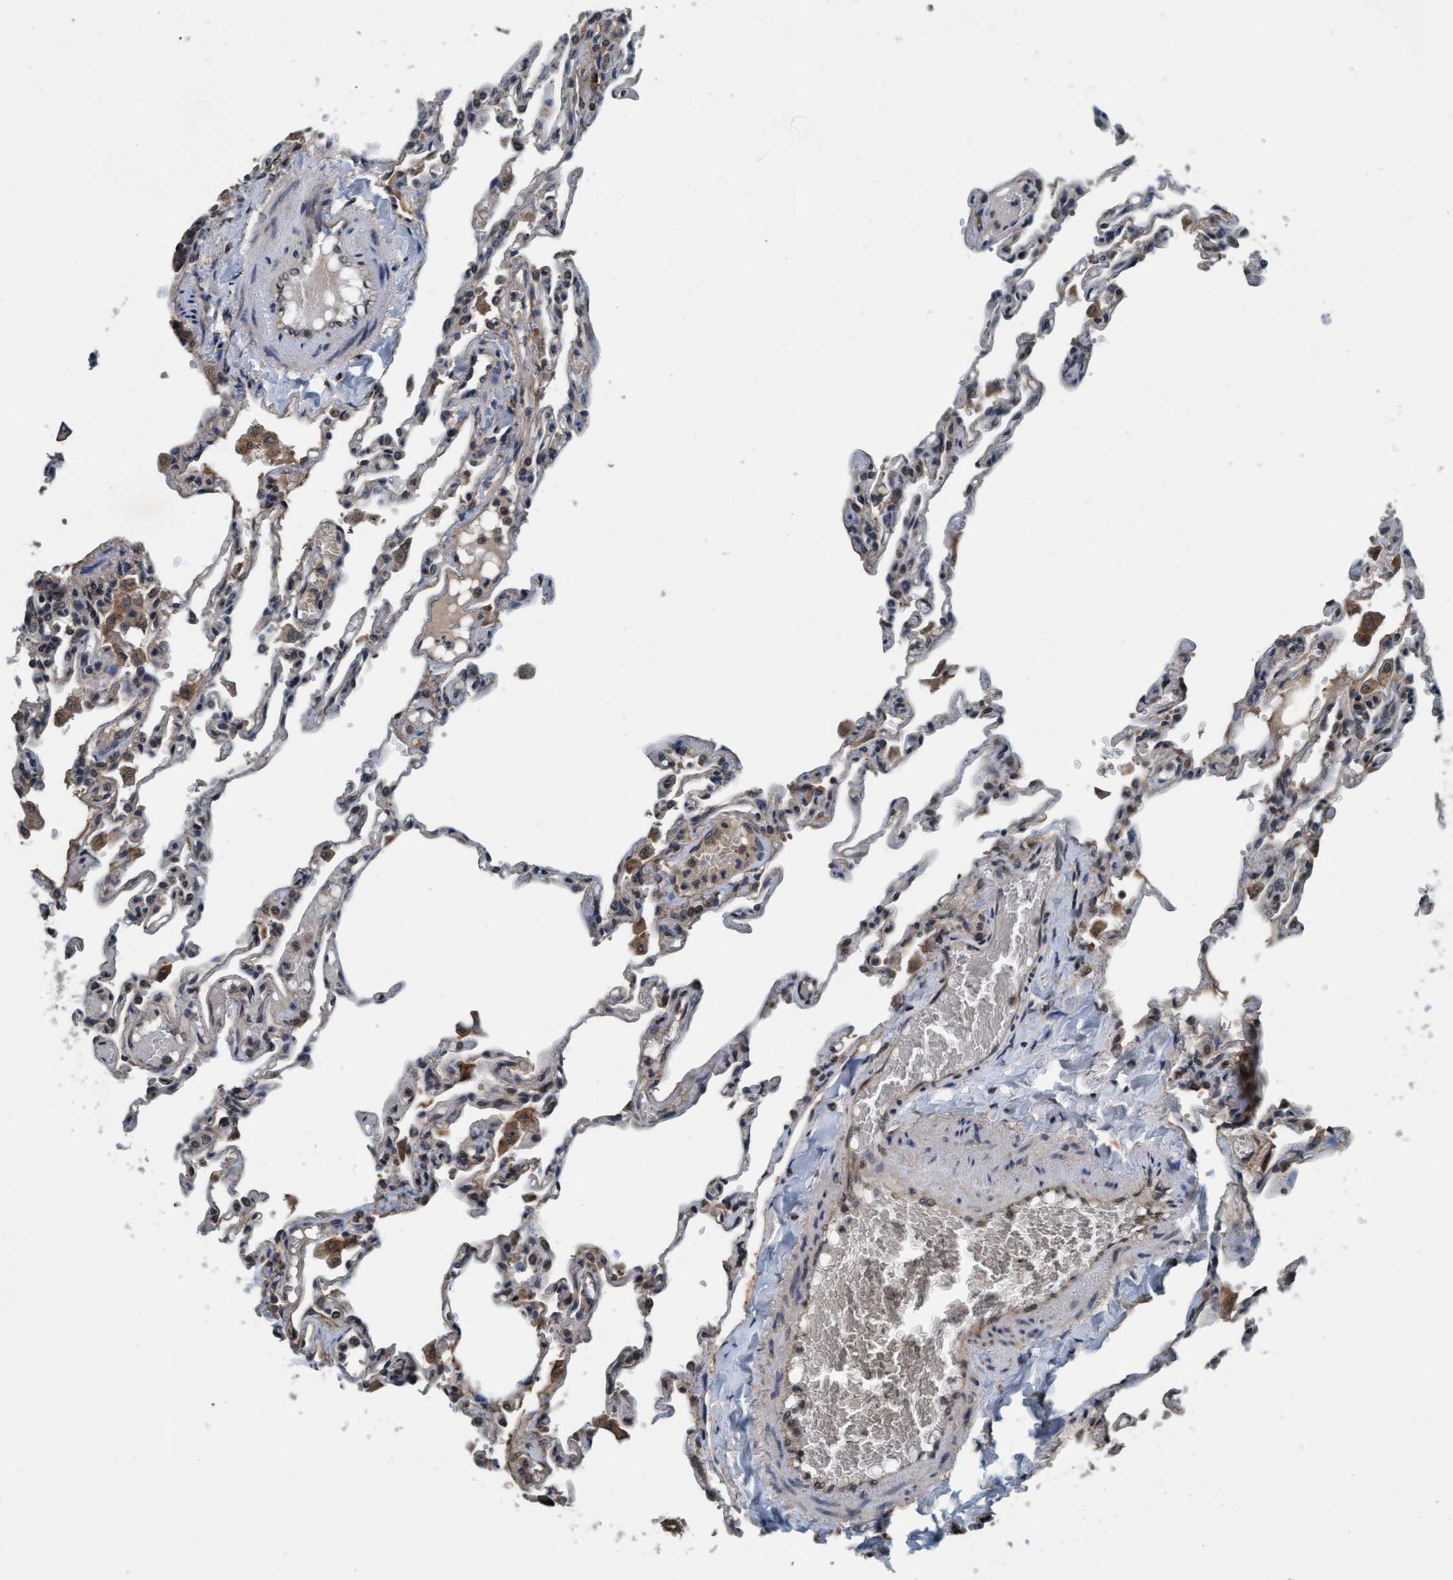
{"staining": {"intensity": "negative", "quantity": "none", "location": "none"}, "tissue": "lung", "cell_type": "Alveolar cells", "image_type": "normal", "snomed": [{"axis": "morphology", "description": "Normal tissue, NOS"}, {"axis": "topography", "description": "Lung"}], "caption": "This image is of unremarkable lung stained with IHC to label a protein in brown with the nuclei are counter-stained blue. There is no positivity in alveolar cells.", "gene": "WASF1", "patient": {"sex": "male", "age": 21}}